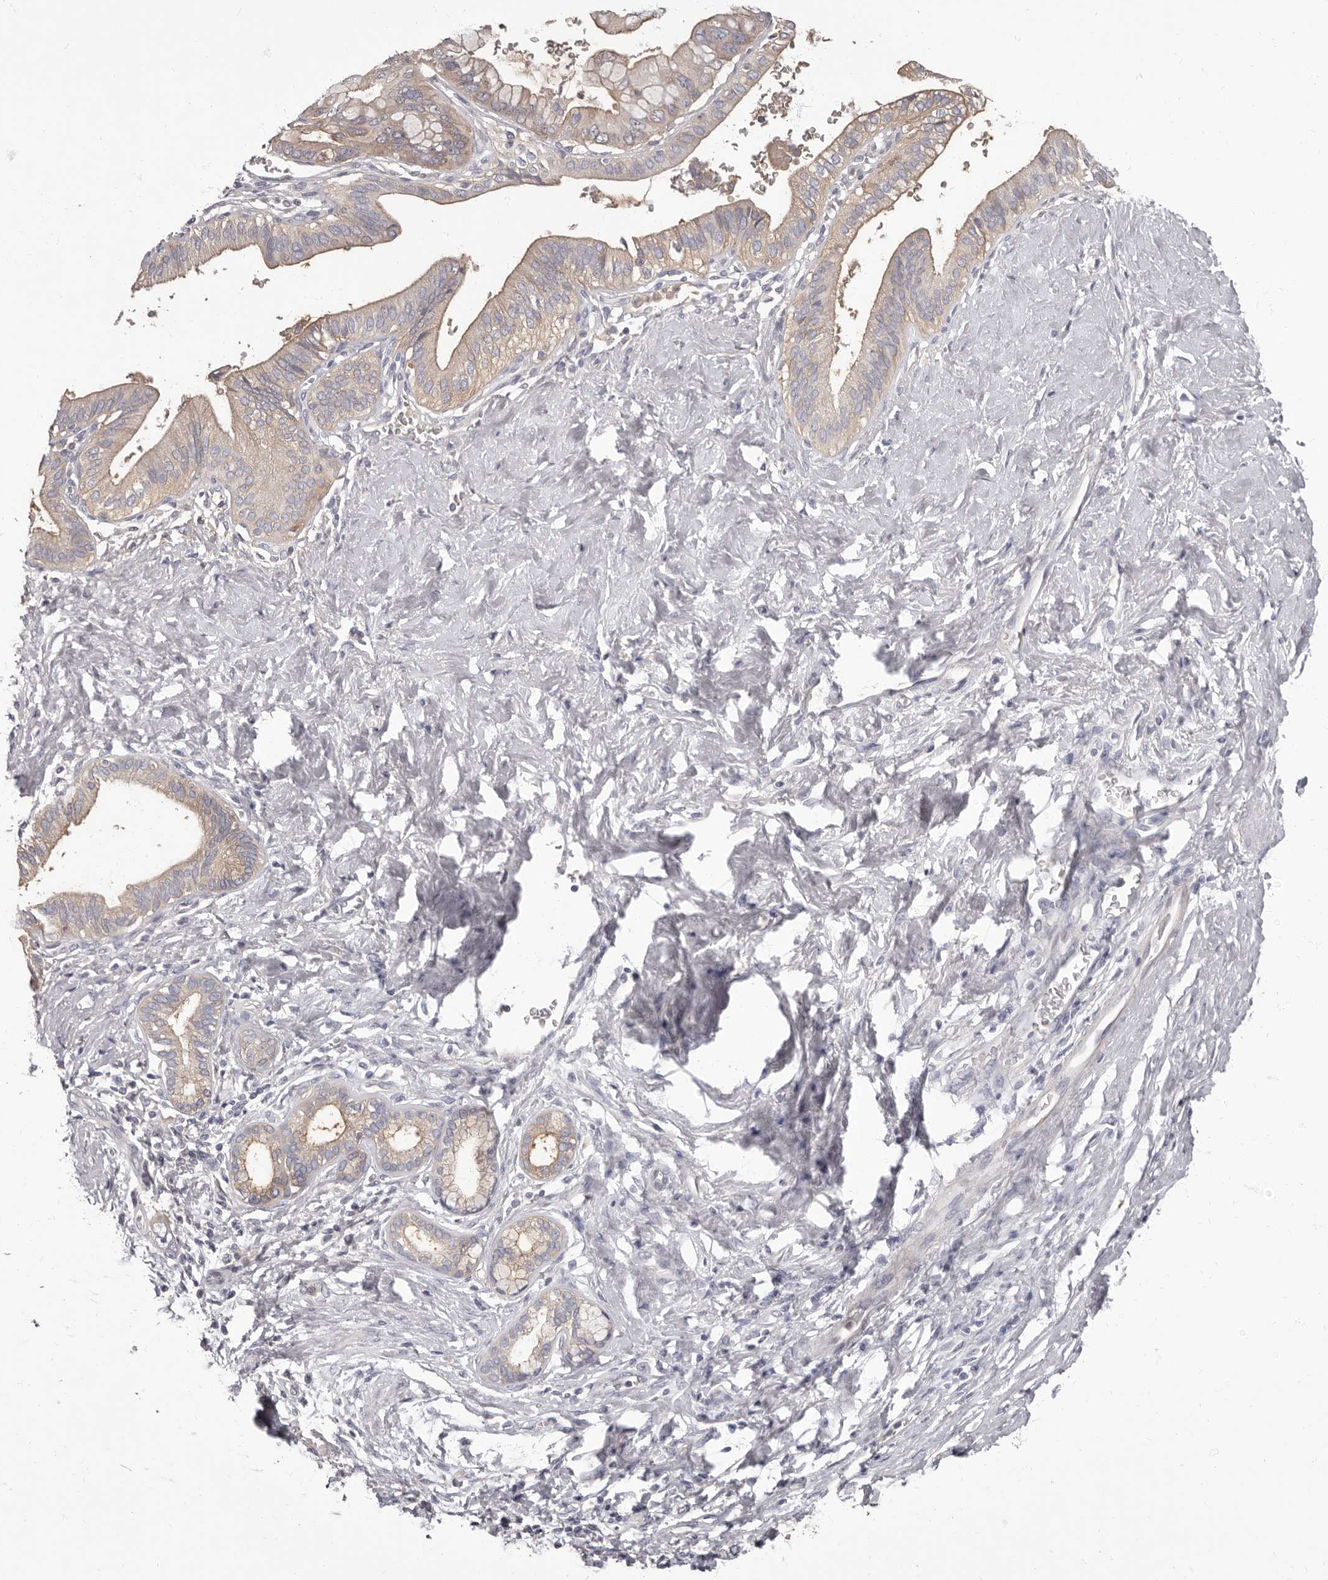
{"staining": {"intensity": "weak", "quantity": ">75%", "location": "cytoplasmic/membranous"}, "tissue": "pancreatic cancer", "cell_type": "Tumor cells", "image_type": "cancer", "snomed": [{"axis": "morphology", "description": "Adenocarcinoma, NOS"}, {"axis": "topography", "description": "Pancreas"}], "caption": "Protein staining shows weak cytoplasmic/membranous expression in about >75% of tumor cells in pancreatic cancer.", "gene": "APEH", "patient": {"sex": "female", "age": 72}}